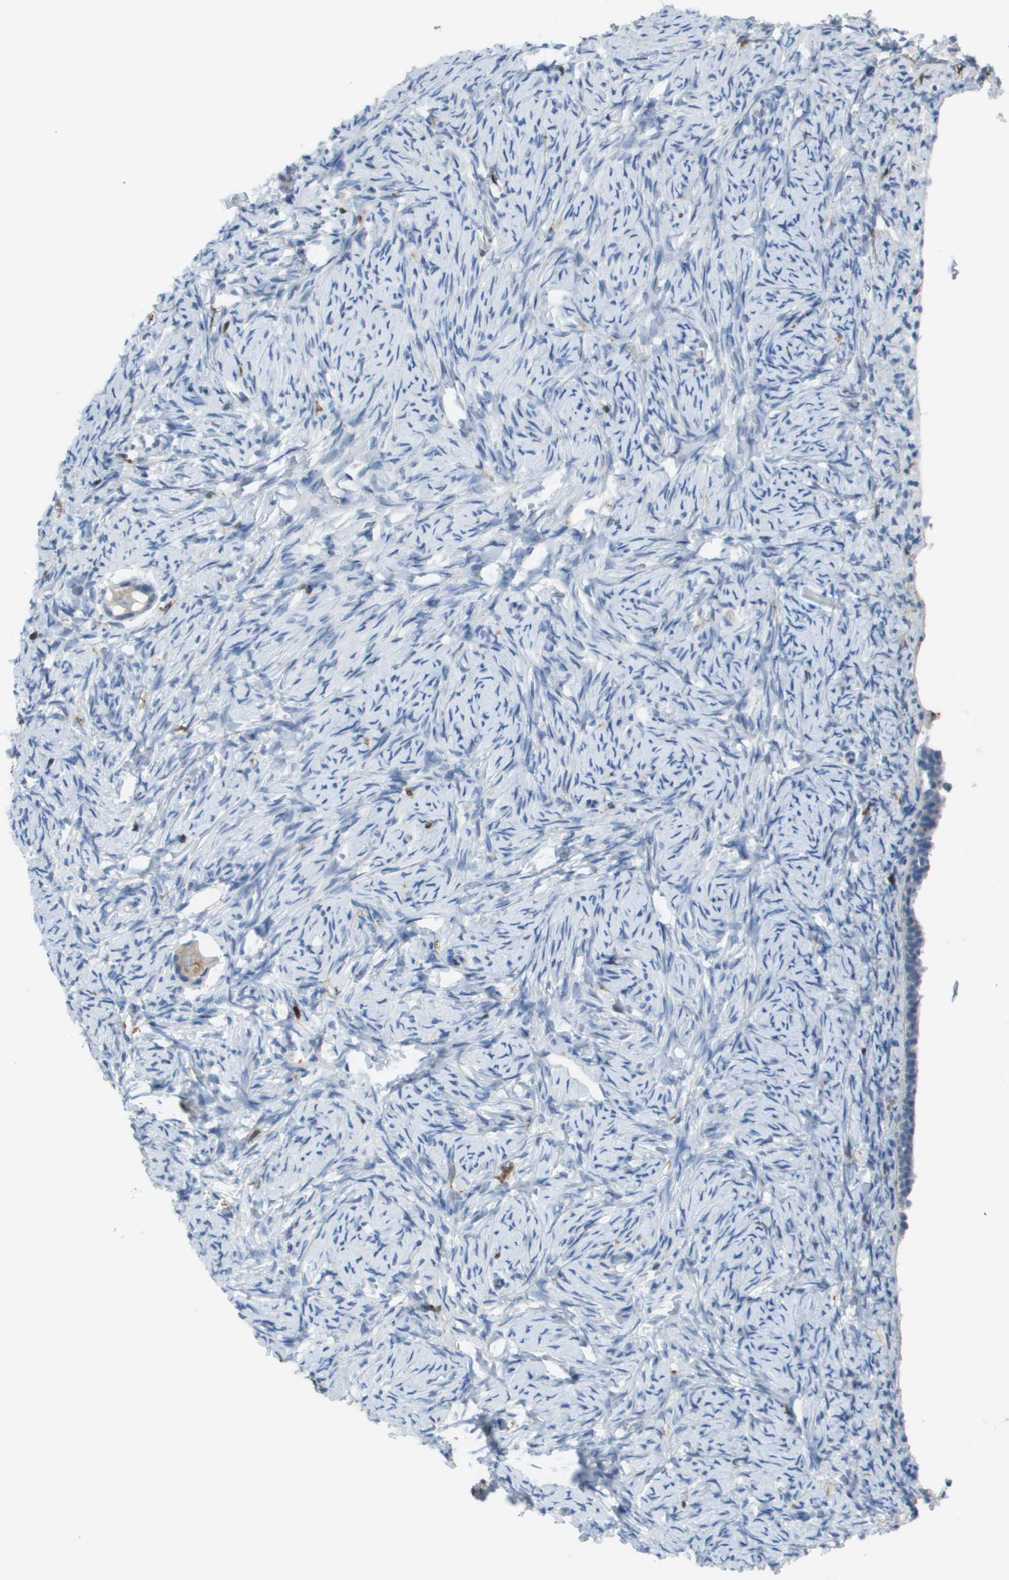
{"staining": {"intensity": "weak", "quantity": "25%-75%", "location": "cytoplasmic/membranous"}, "tissue": "ovary", "cell_type": "Follicle cells", "image_type": "normal", "snomed": [{"axis": "morphology", "description": "Normal tissue, NOS"}, {"axis": "topography", "description": "Ovary"}], "caption": "Ovary stained with a brown dye shows weak cytoplasmic/membranous positive expression in about 25%-75% of follicle cells.", "gene": "APBB1IP", "patient": {"sex": "female", "age": 33}}